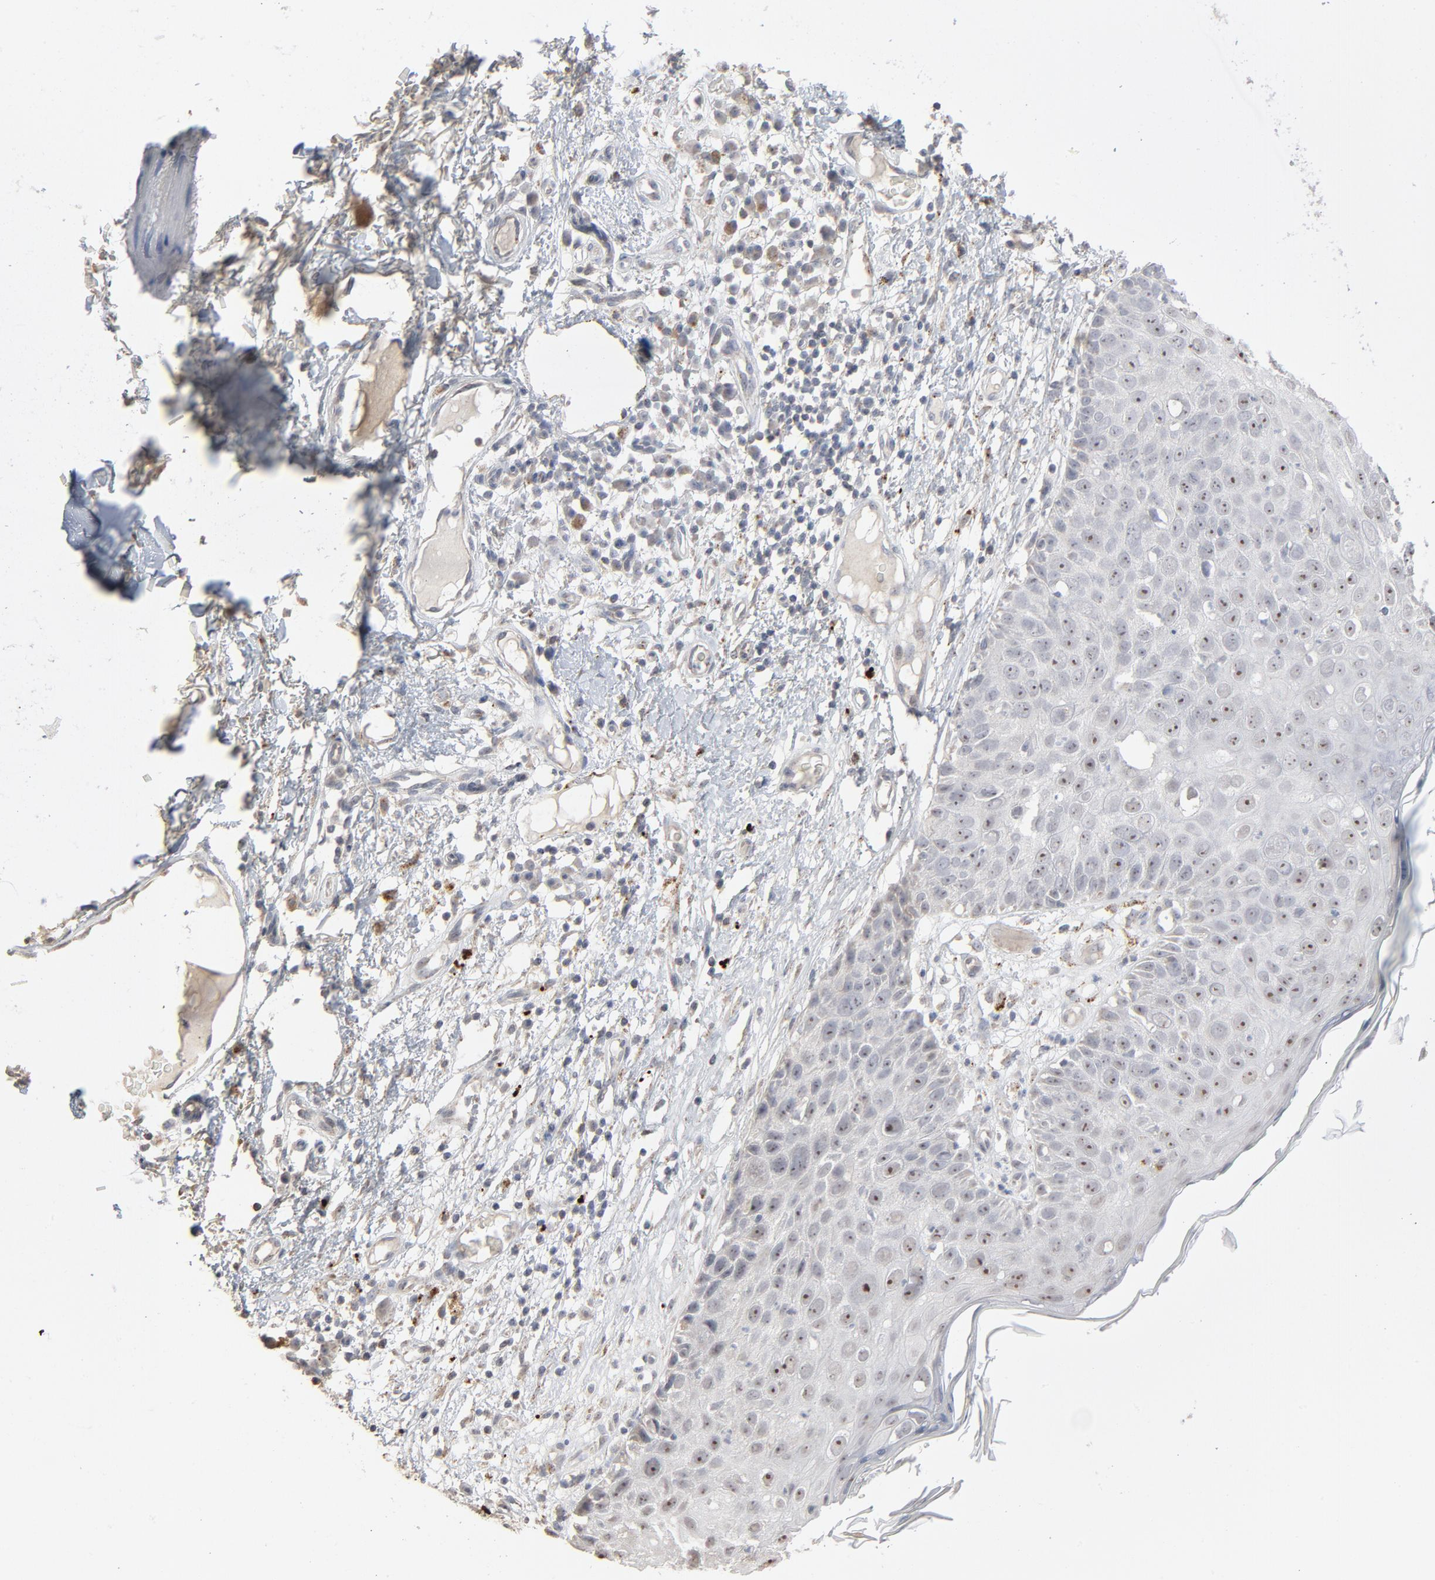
{"staining": {"intensity": "negative", "quantity": "none", "location": "none"}, "tissue": "skin cancer", "cell_type": "Tumor cells", "image_type": "cancer", "snomed": [{"axis": "morphology", "description": "Squamous cell carcinoma, NOS"}, {"axis": "topography", "description": "Skin"}], "caption": "The IHC histopathology image has no significant positivity in tumor cells of skin cancer tissue.", "gene": "POMT2", "patient": {"sex": "male", "age": 87}}